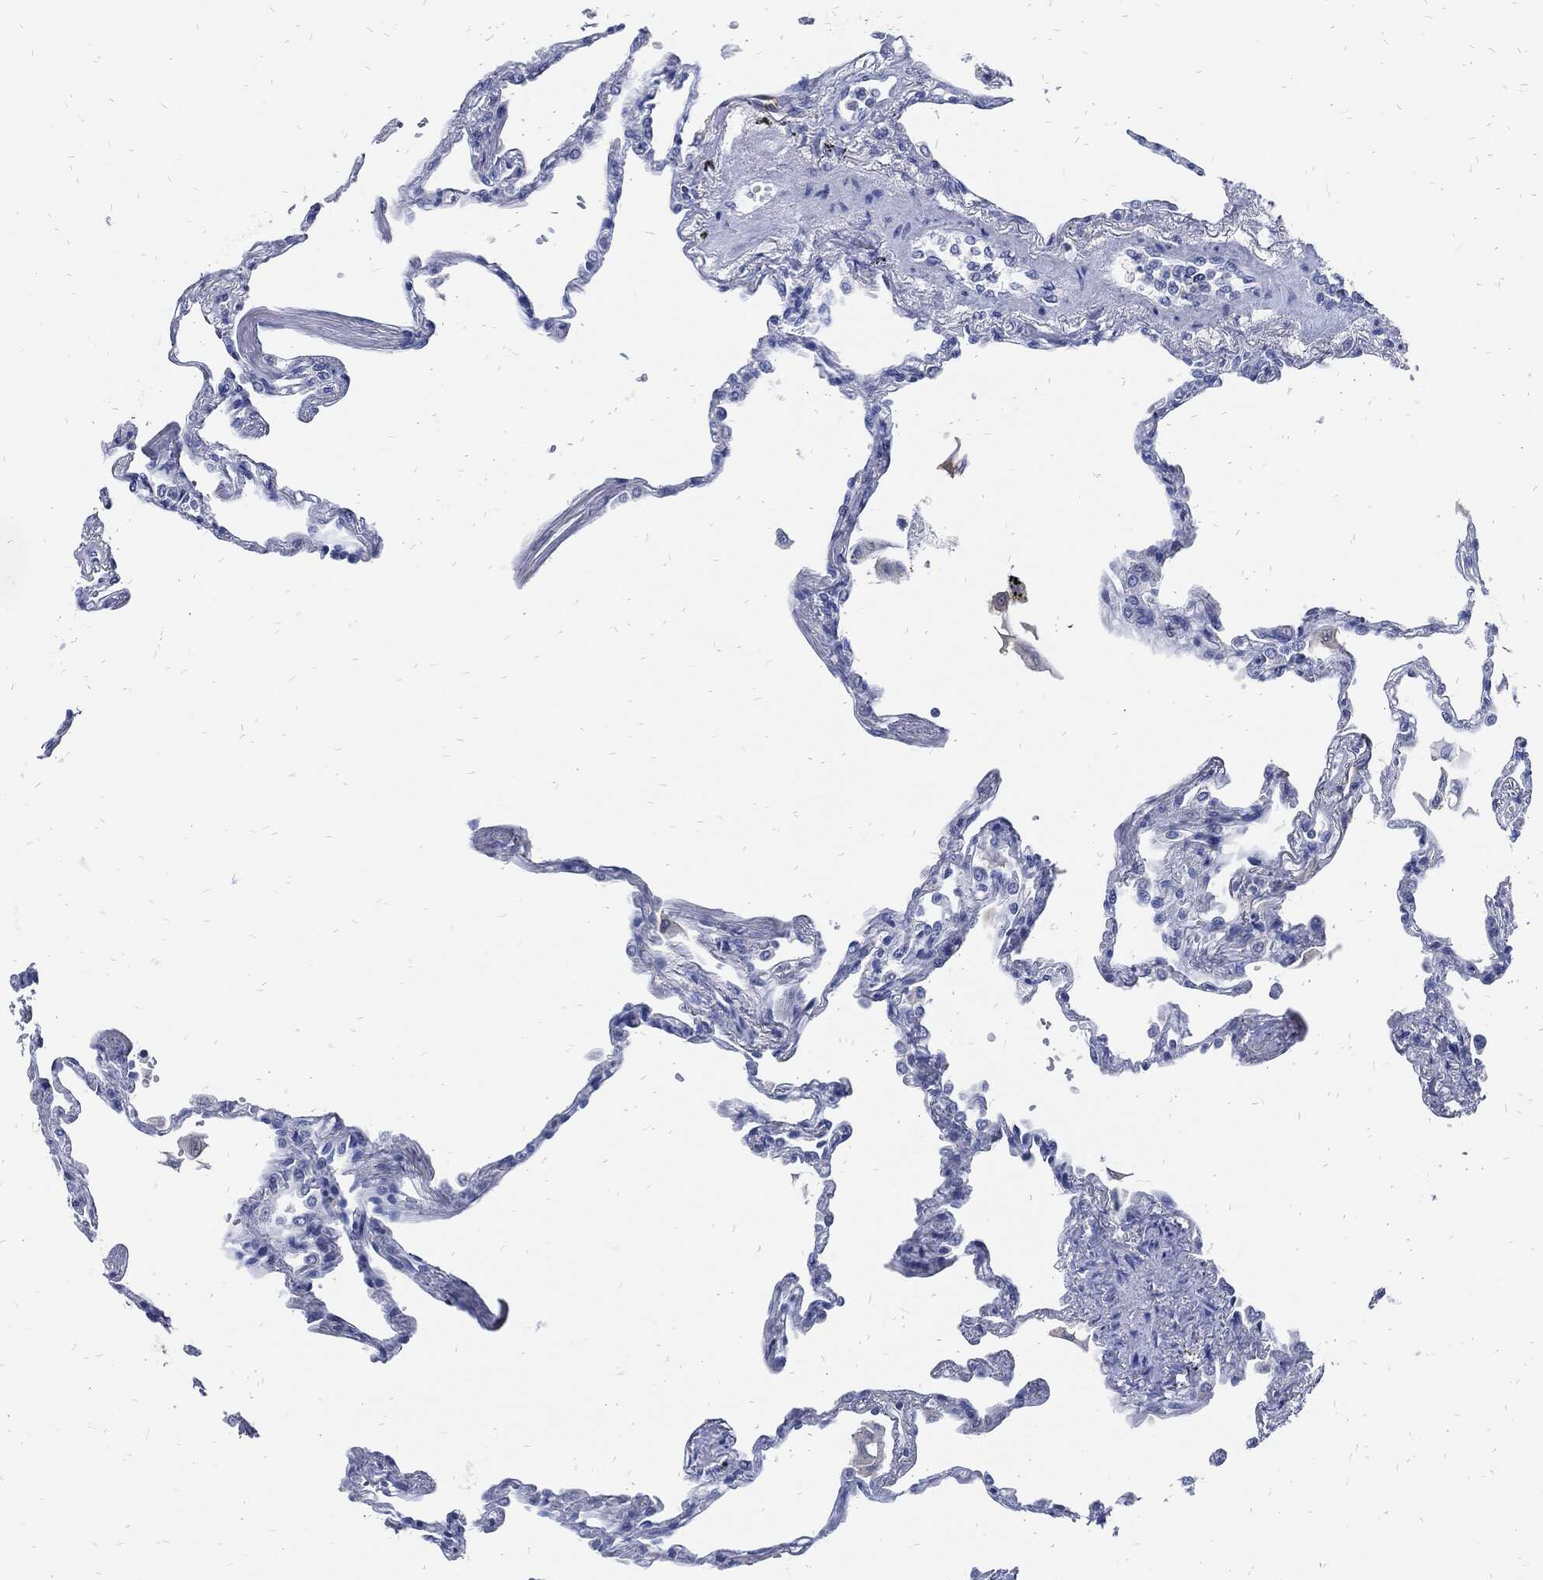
{"staining": {"intensity": "negative", "quantity": "none", "location": "none"}, "tissue": "lung", "cell_type": "Alveolar cells", "image_type": "normal", "snomed": [{"axis": "morphology", "description": "Normal tissue, NOS"}, {"axis": "topography", "description": "Lung"}], "caption": "Lung stained for a protein using IHC demonstrates no positivity alveolar cells.", "gene": "FABP4", "patient": {"sex": "male", "age": 78}}